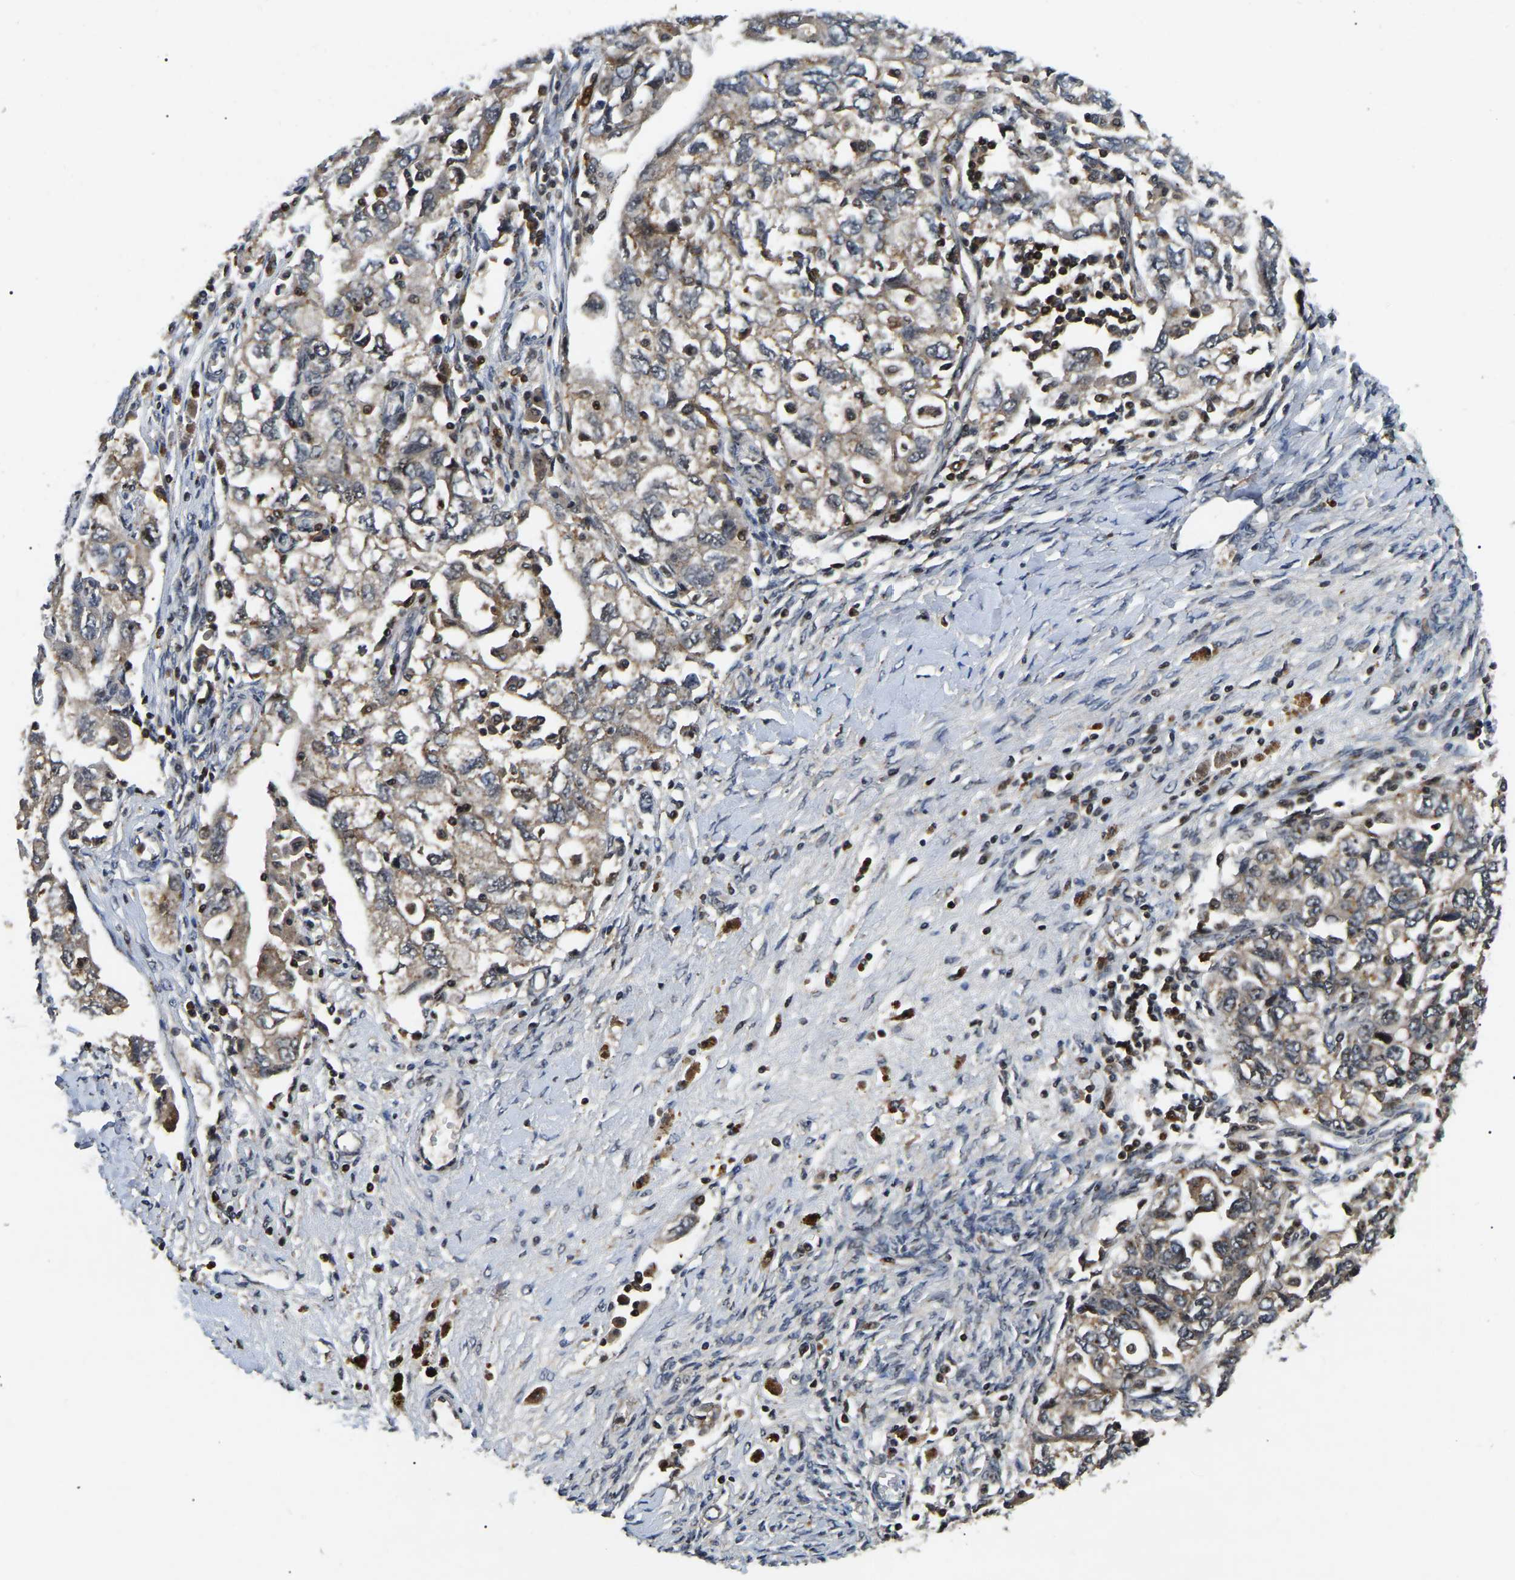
{"staining": {"intensity": "moderate", "quantity": ">75%", "location": "cytoplasmic/membranous"}, "tissue": "ovarian cancer", "cell_type": "Tumor cells", "image_type": "cancer", "snomed": [{"axis": "morphology", "description": "Carcinoma, NOS"}, {"axis": "morphology", "description": "Cystadenocarcinoma, serous, NOS"}, {"axis": "topography", "description": "Ovary"}], "caption": "This histopathology image reveals immunohistochemistry staining of human ovarian cancer, with medium moderate cytoplasmic/membranous staining in about >75% of tumor cells.", "gene": "RBM28", "patient": {"sex": "female", "age": 69}}